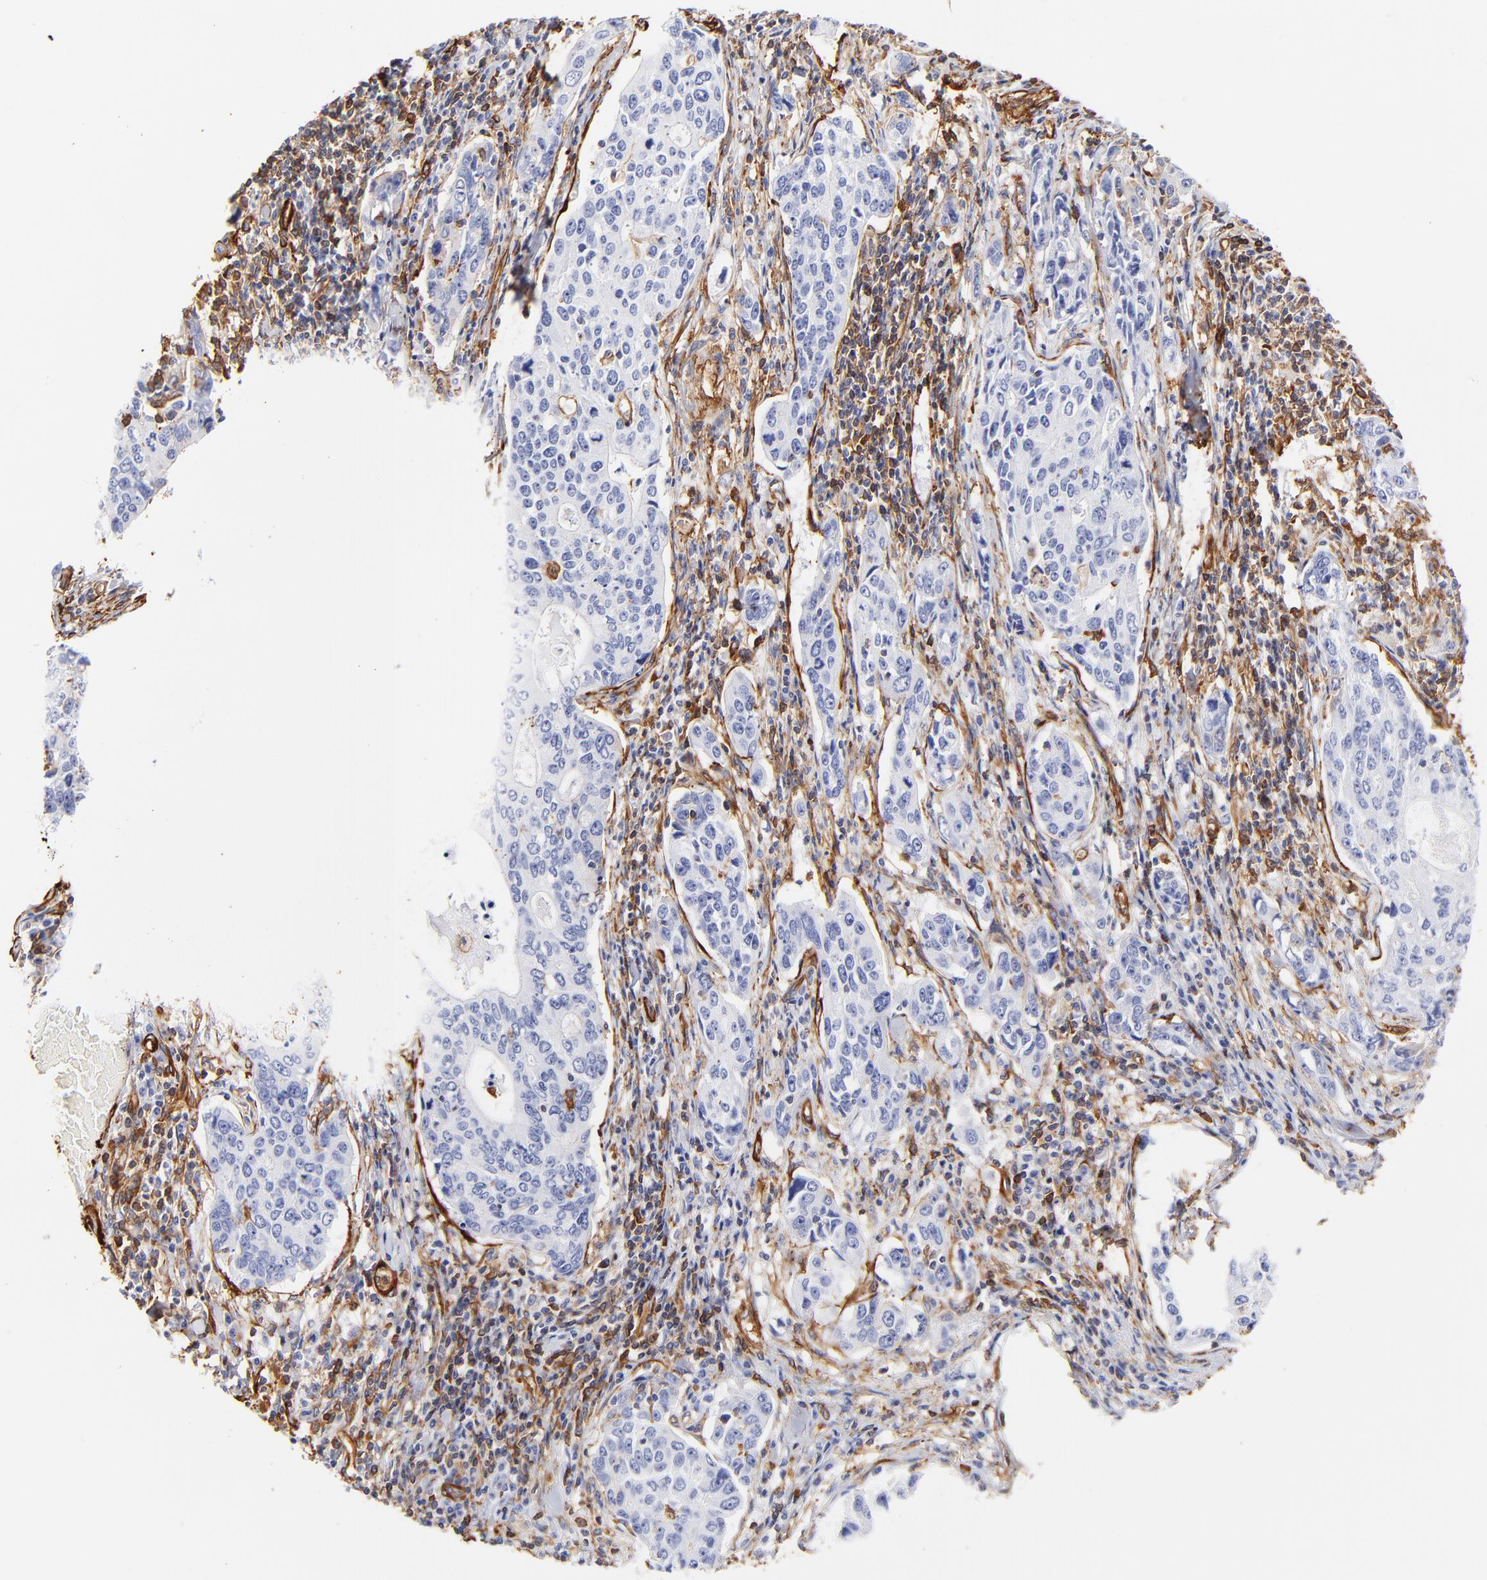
{"staining": {"intensity": "negative", "quantity": "none", "location": "none"}, "tissue": "stomach cancer", "cell_type": "Tumor cells", "image_type": "cancer", "snomed": [{"axis": "morphology", "description": "Adenocarcinoma, NOS"}, {"axis": "topography", "description": "Esophagus"}, {"axis": "topography", "description": "Stomach"}], "caption": "The photomicrograph exhibits no staining of tumor cells in stomach adenocarcinoma.", "gene": "FLNA", "patient": {"sex": "male", "age": 74}}